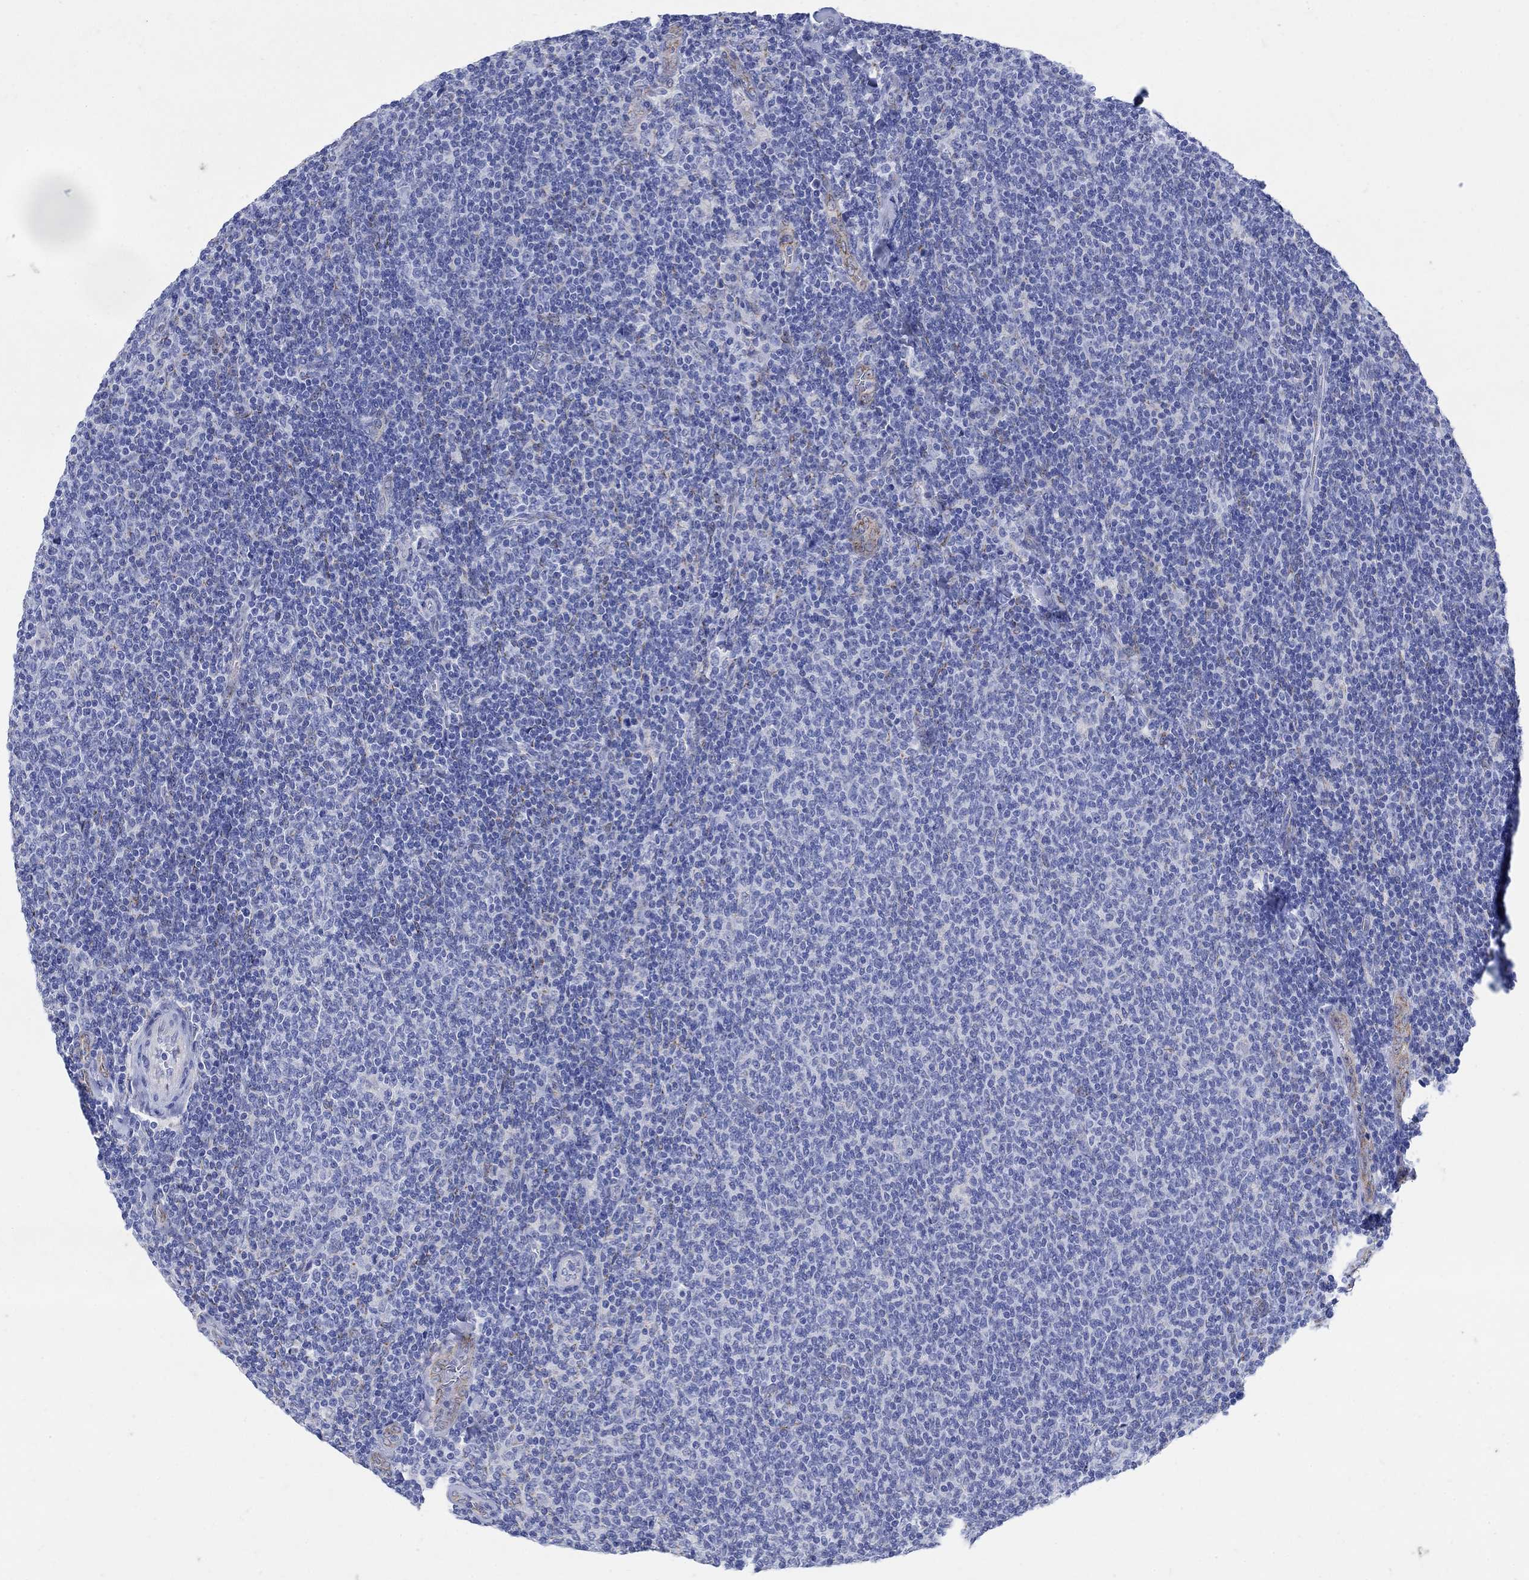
{"staining": {"intensity": "negative", "quantity": "none", "location": "none"}, "tissue": "lymphoma", "cell_type": "Tumor cells", "image_type": "cancer", "snomed": [{"axis": "morphology", "description": "Malignant lymphoma, non-Hodgkin's type, Low grade"}, {"axis": "topography", "description": "Lymph node"}], "caption": "High power microscopy photomicrograph of an immunohistochemistry (IHC) histopathology image of lymphoma, revealing no significant expression in tumor cells.", "gene": "ZDHHC14", "patient": {"sex": "male", "age": 52}}